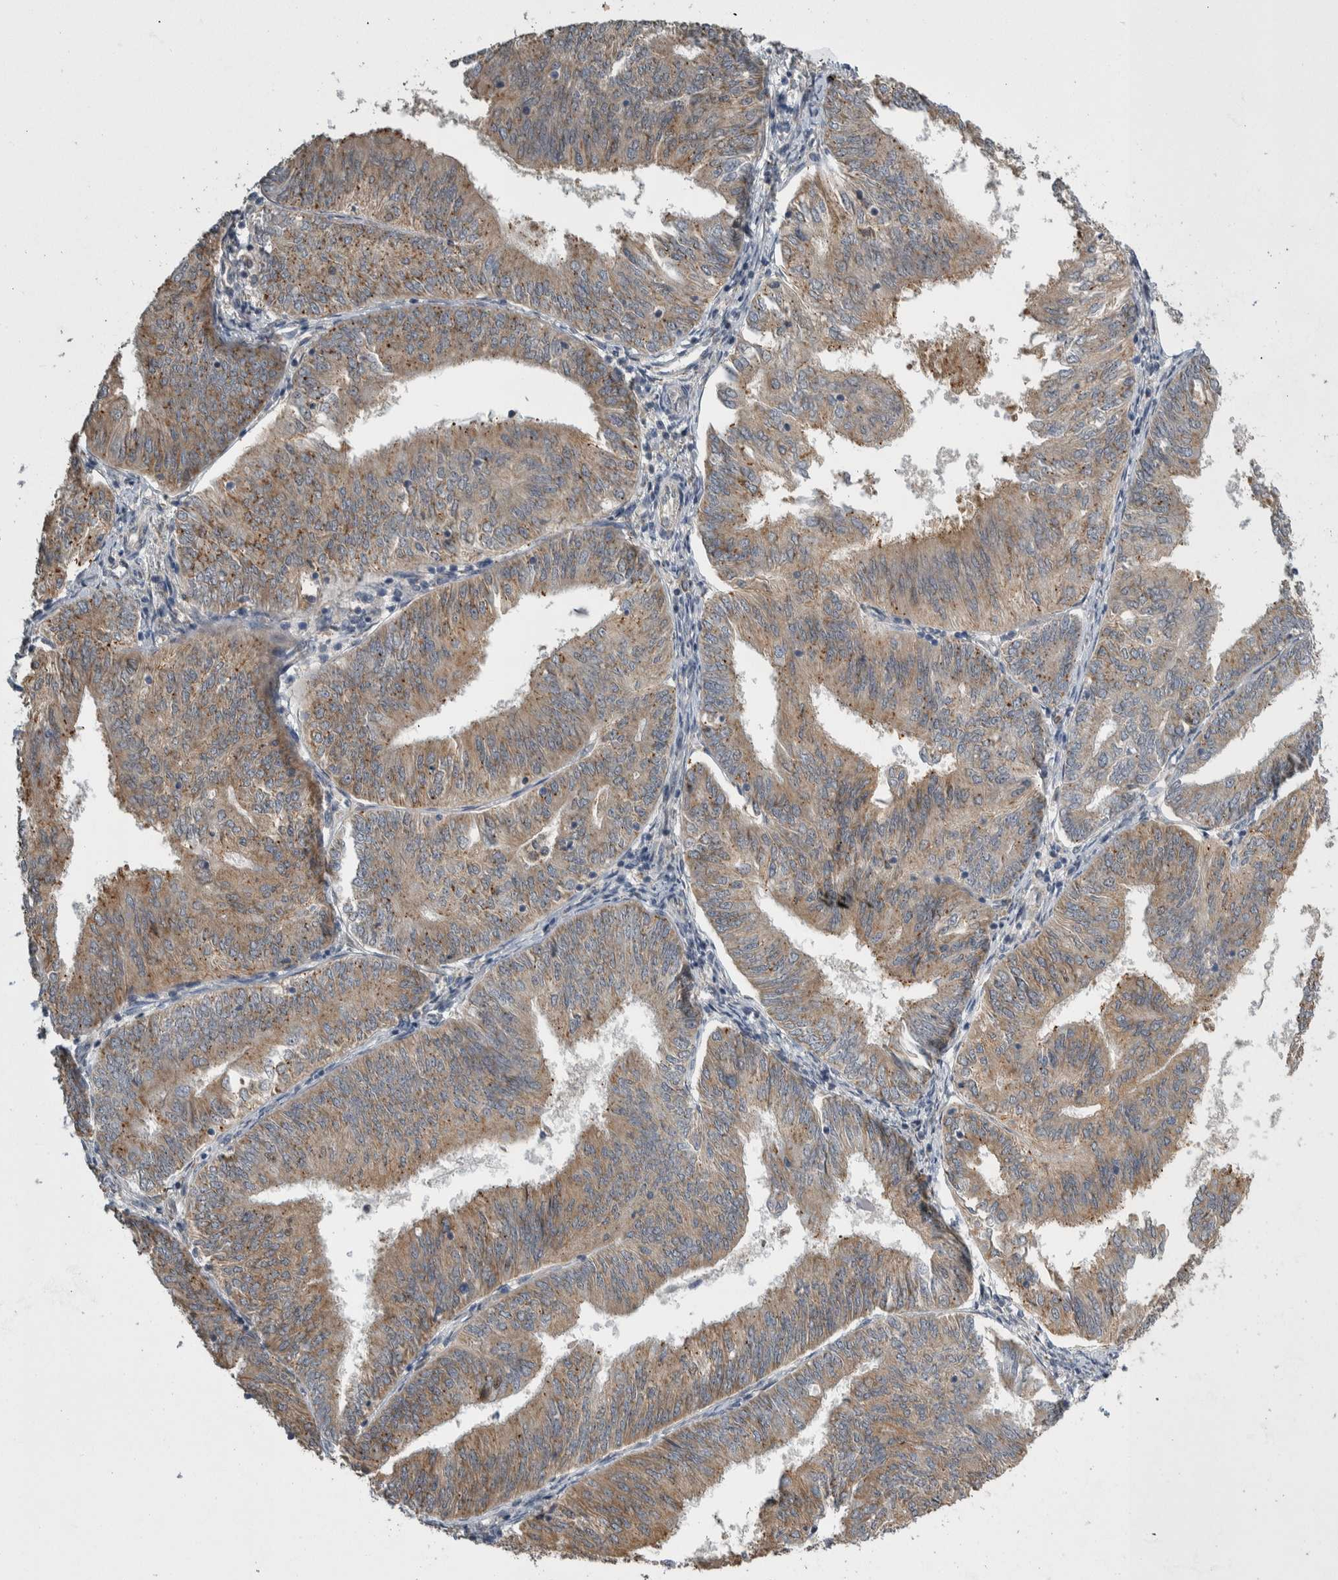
{"staining": {"intensity": "weak", "quantity": ">75%", "location": "cytoplasmic/membranous"}, "tissue": "endometrial cancer", "cell_type": "Tumor cells", "image_type": "cancer", "snomed": [{"axis": "morphology", "description": "Adenocarcinoma, NOS"}, {"axis": "topography", "description": "Endometrium"}], "caption": "Weak cytoplasmic/membranous protein expression is seen in approximately >75% of tumor cells in endometrial cancer (adenocarcinoma).", "gene": "PRDM4", "patient": {"sex": "female", "age": 58}}